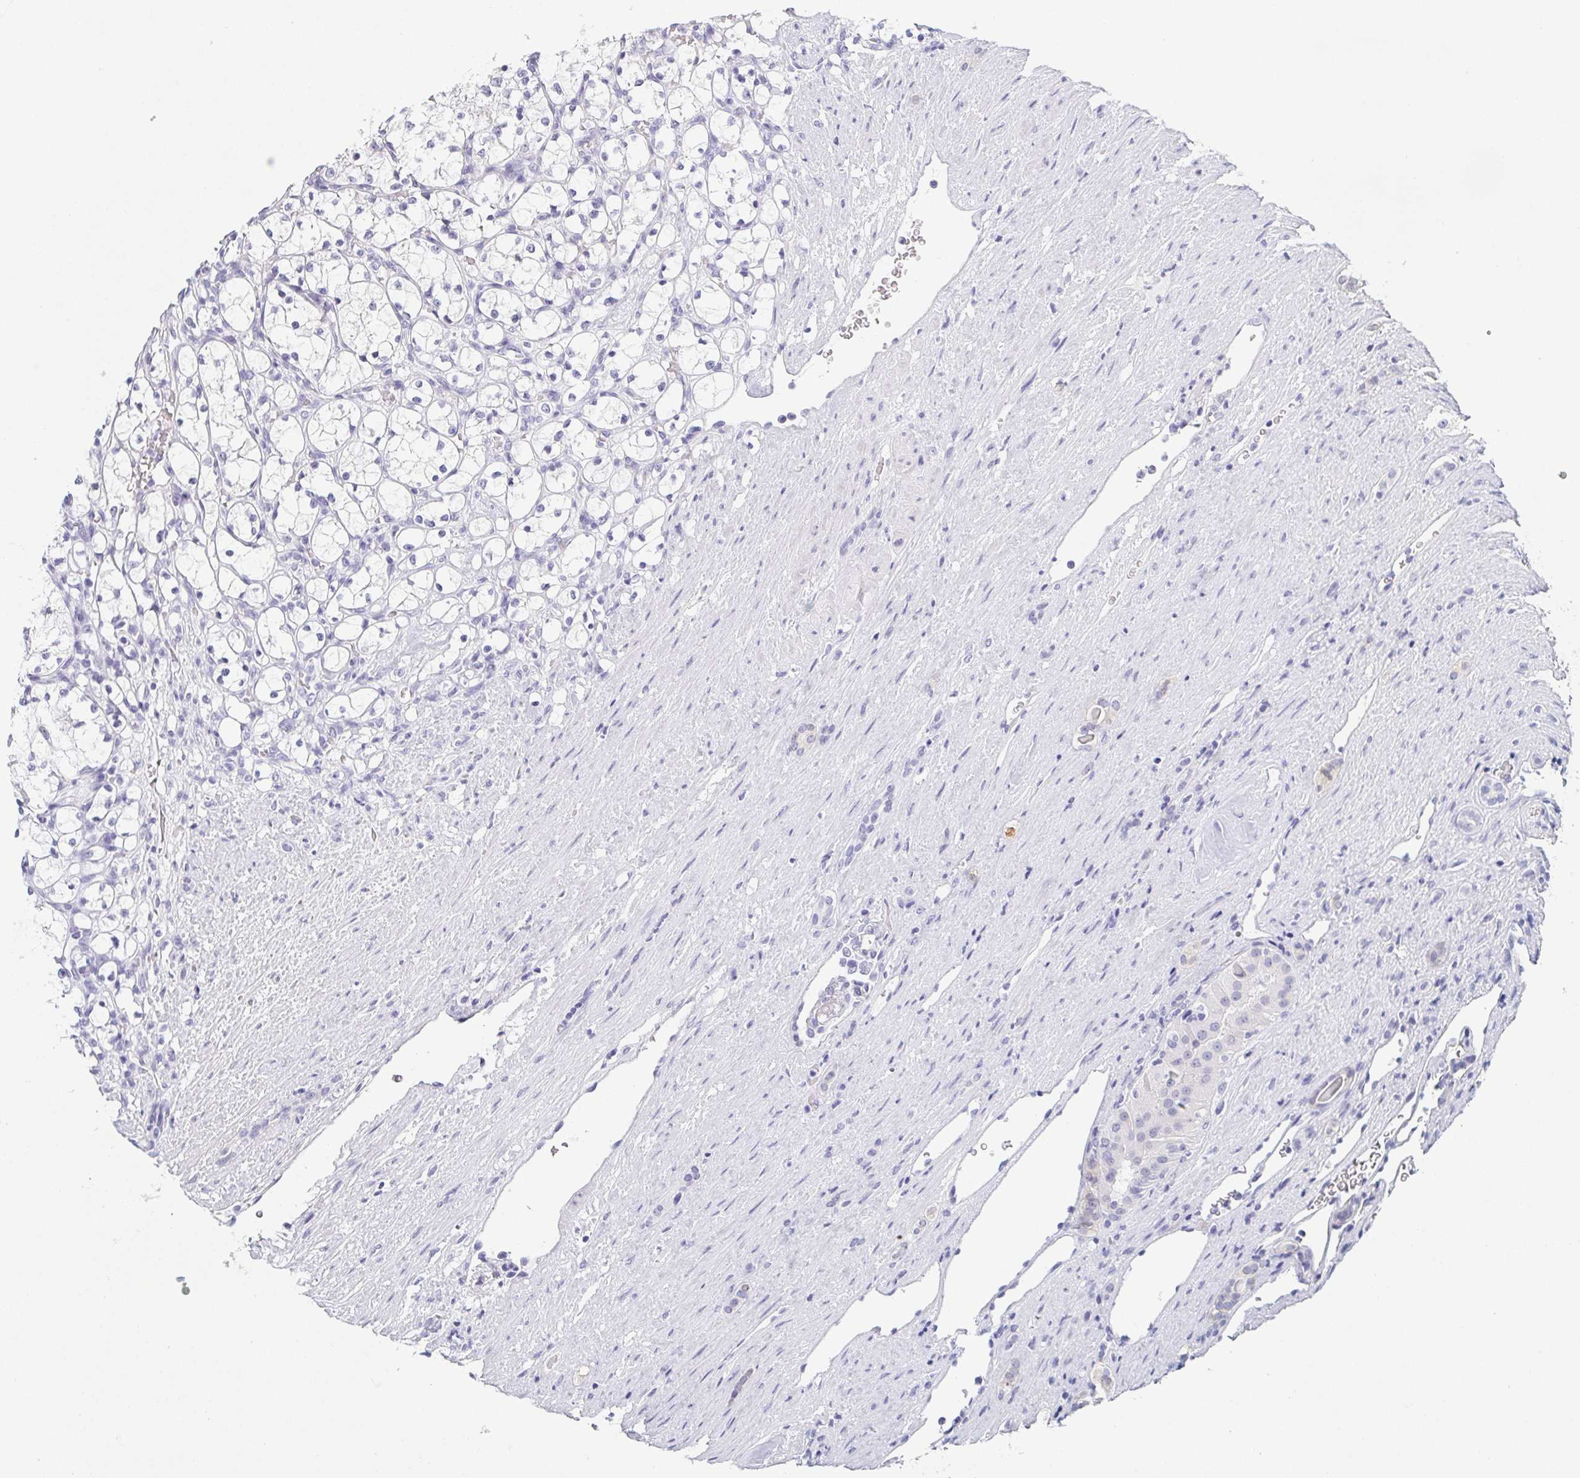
{"staining": {"intensity": "negative", "quantity": "none", "location": "none"}, "tissue": "renal cancer", "cell_type": "Tumor cells", "image_type": "cancer", "snomed": [{"axis": "morphology", "description": "Adenocarcinoma, NOS"}, {"axis": "topography", "description": "Kidney"}], "caption": "DAB (3,3'-diaminobenzidine) immunohistochemical staining of adenocarcinoma (renal) shows no significant staining in tumor cells. (DAB immunohistochemistry with hematoxylin counter stain).", "gene": "REG4", "patient": {"sex": "female", "age": 69}}